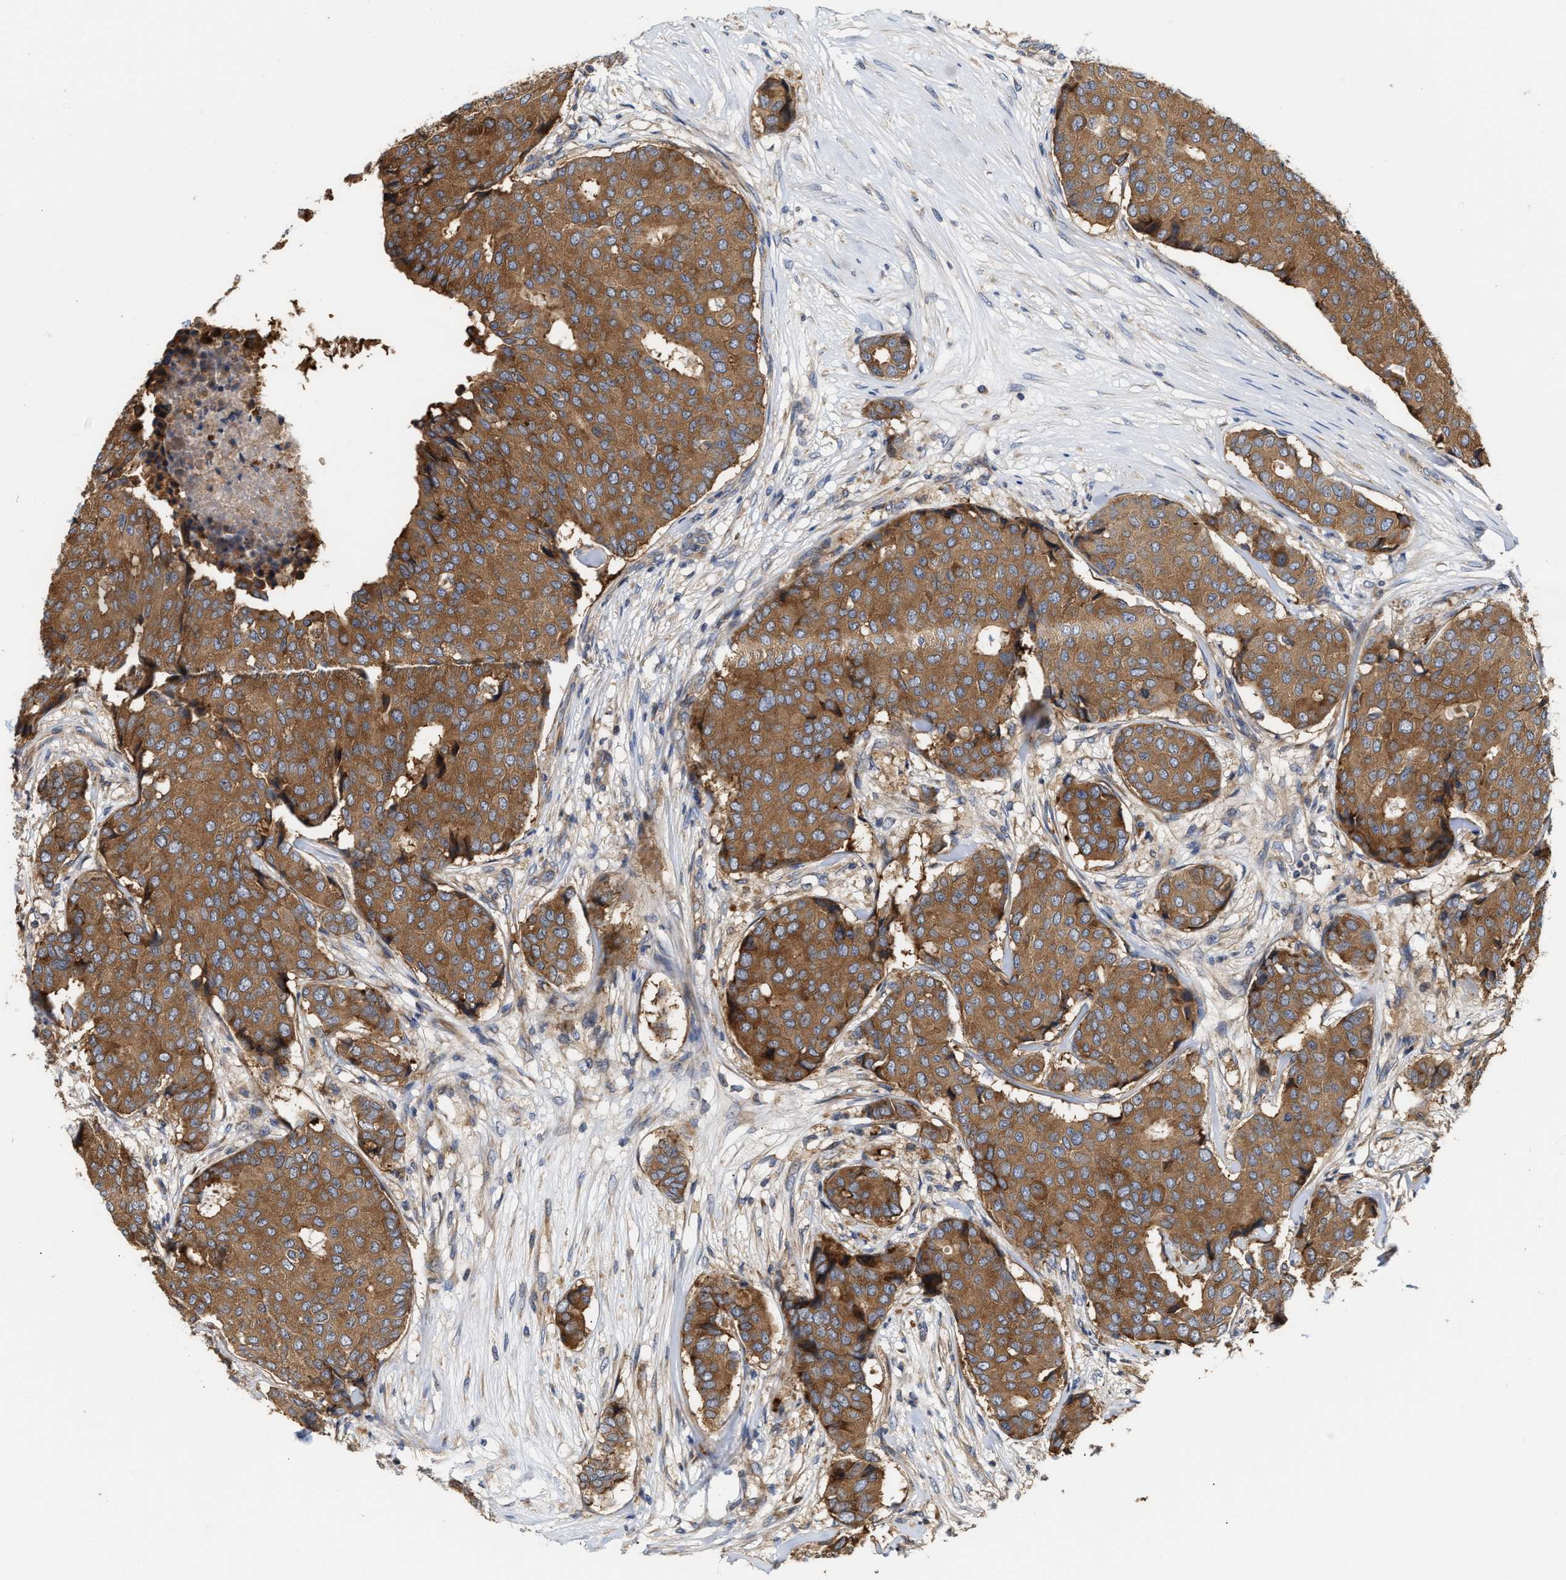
{"staining": {"intensity": "moderate", "quantity": ">75%", "location": "cytoplasmic/membranous"}, "tissue": "breast cancer", "cell_type": "Tumor cells", "image_type": "cancer", "snomed": [{"axis": "morphology", "description": "Duct carcinoma"}, {"axis": "topography", "description": "Breast"}], "caption": "This image demonstrates immunohistochemistry (IHC) staining of human breast cancer (infiltrating ductal carcinoma), with medium moderate cytoplasmic/membranous expression in about >75% of tumor cells.", "gene": "CLIP2", "patient": {"sex": "female", "age": 75}}